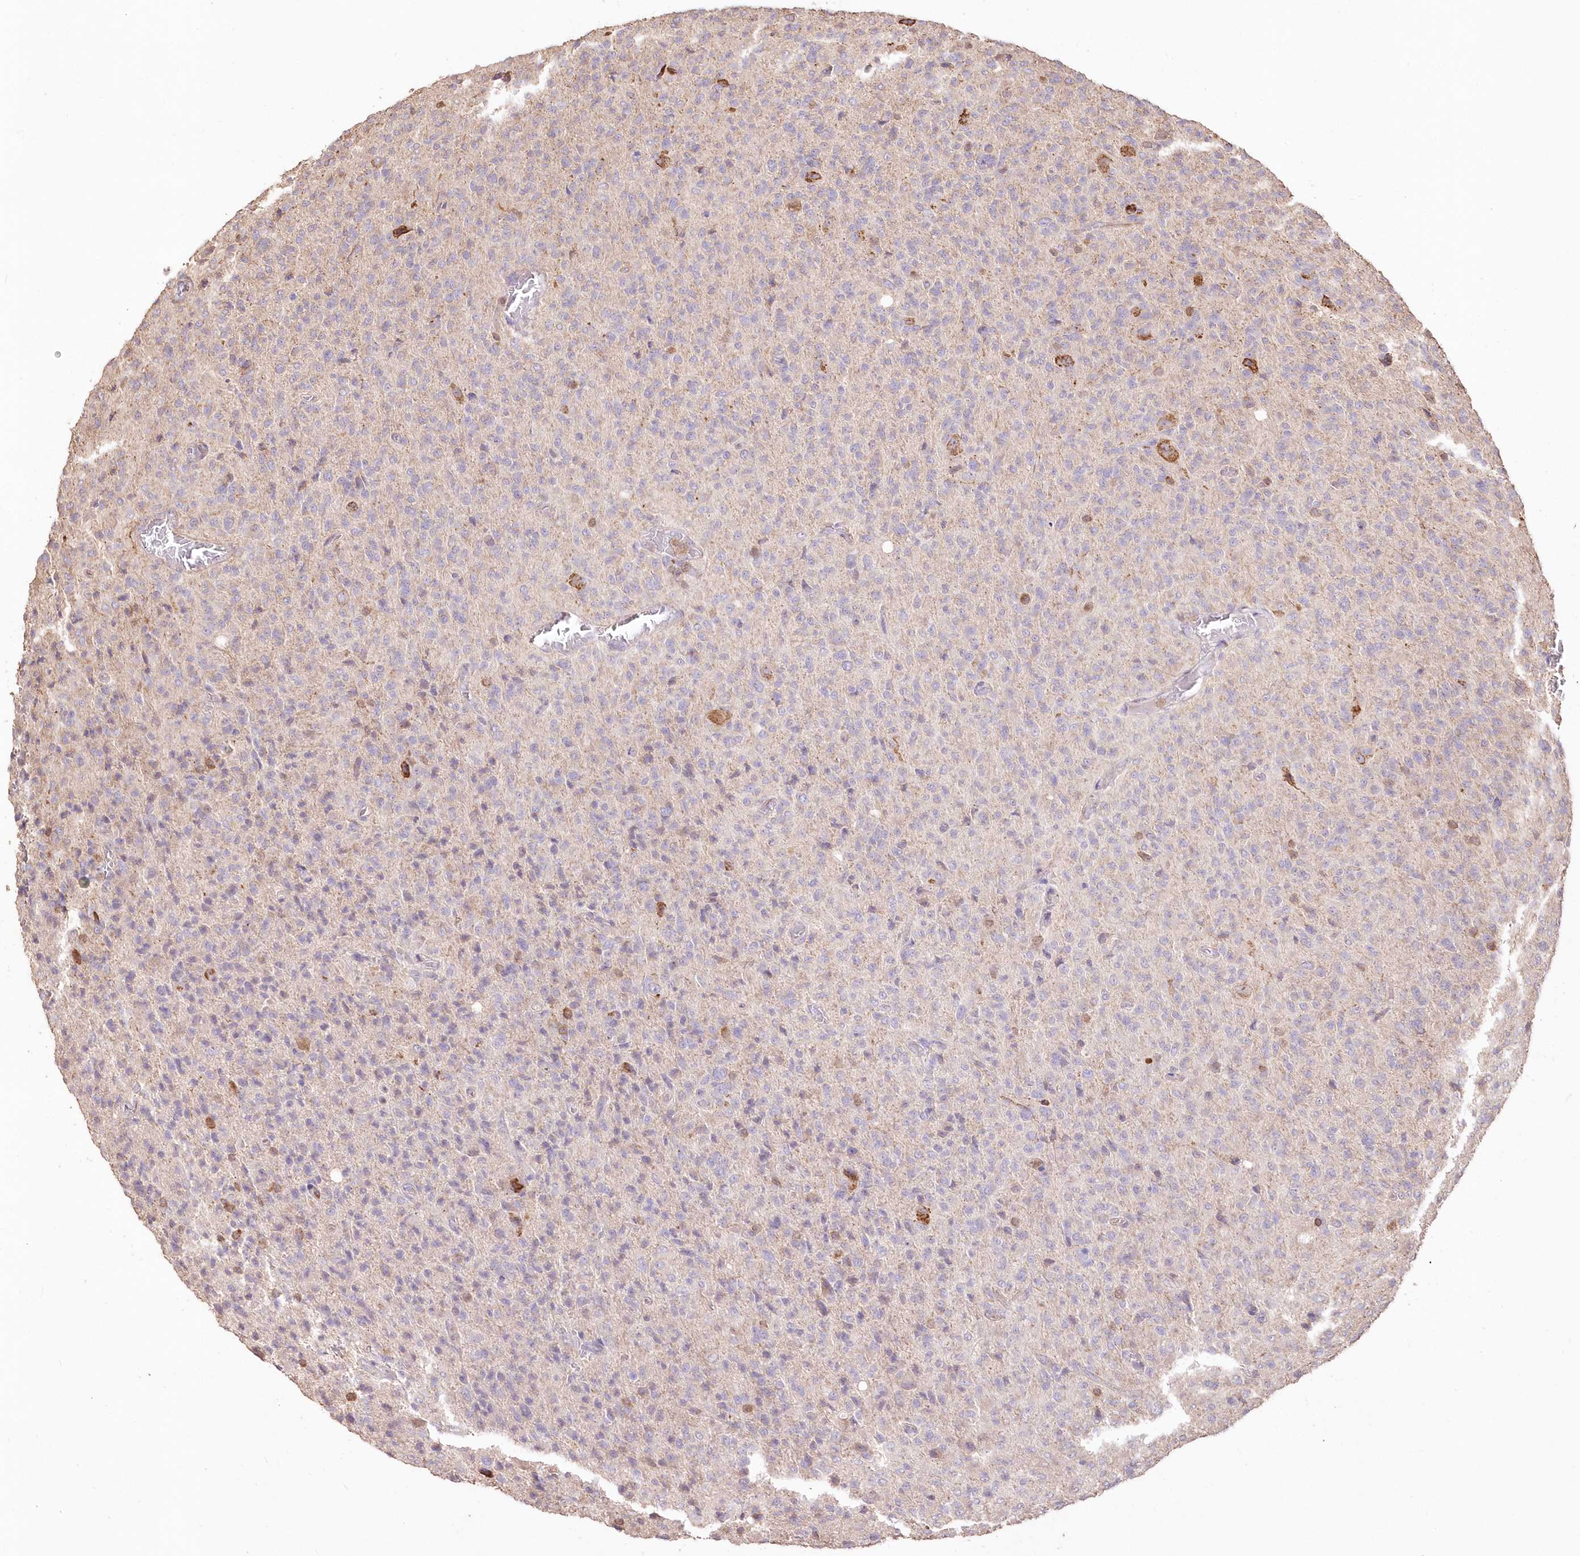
{"staining": {"intensity": "negative", "quantity": "none", "location": "none"}, "tissue": "glioma", "cell_type": "Tumor cells", "image_type": "cancer", "snomed": [{"axis": "morphology", "description": "Glioma, malignant, High grade"}, {"axis": "topography", "description": "Brain"}], "caption": "Malignant glioma (high-grade) was stained to show a protein in brown. There is no significant expression in tumor cells. (DAB immunohistochemistry (IHC) with hematoxylin counter stain).", "gene": "STK17B", "patient": {"sex": "female", "age": 57}}